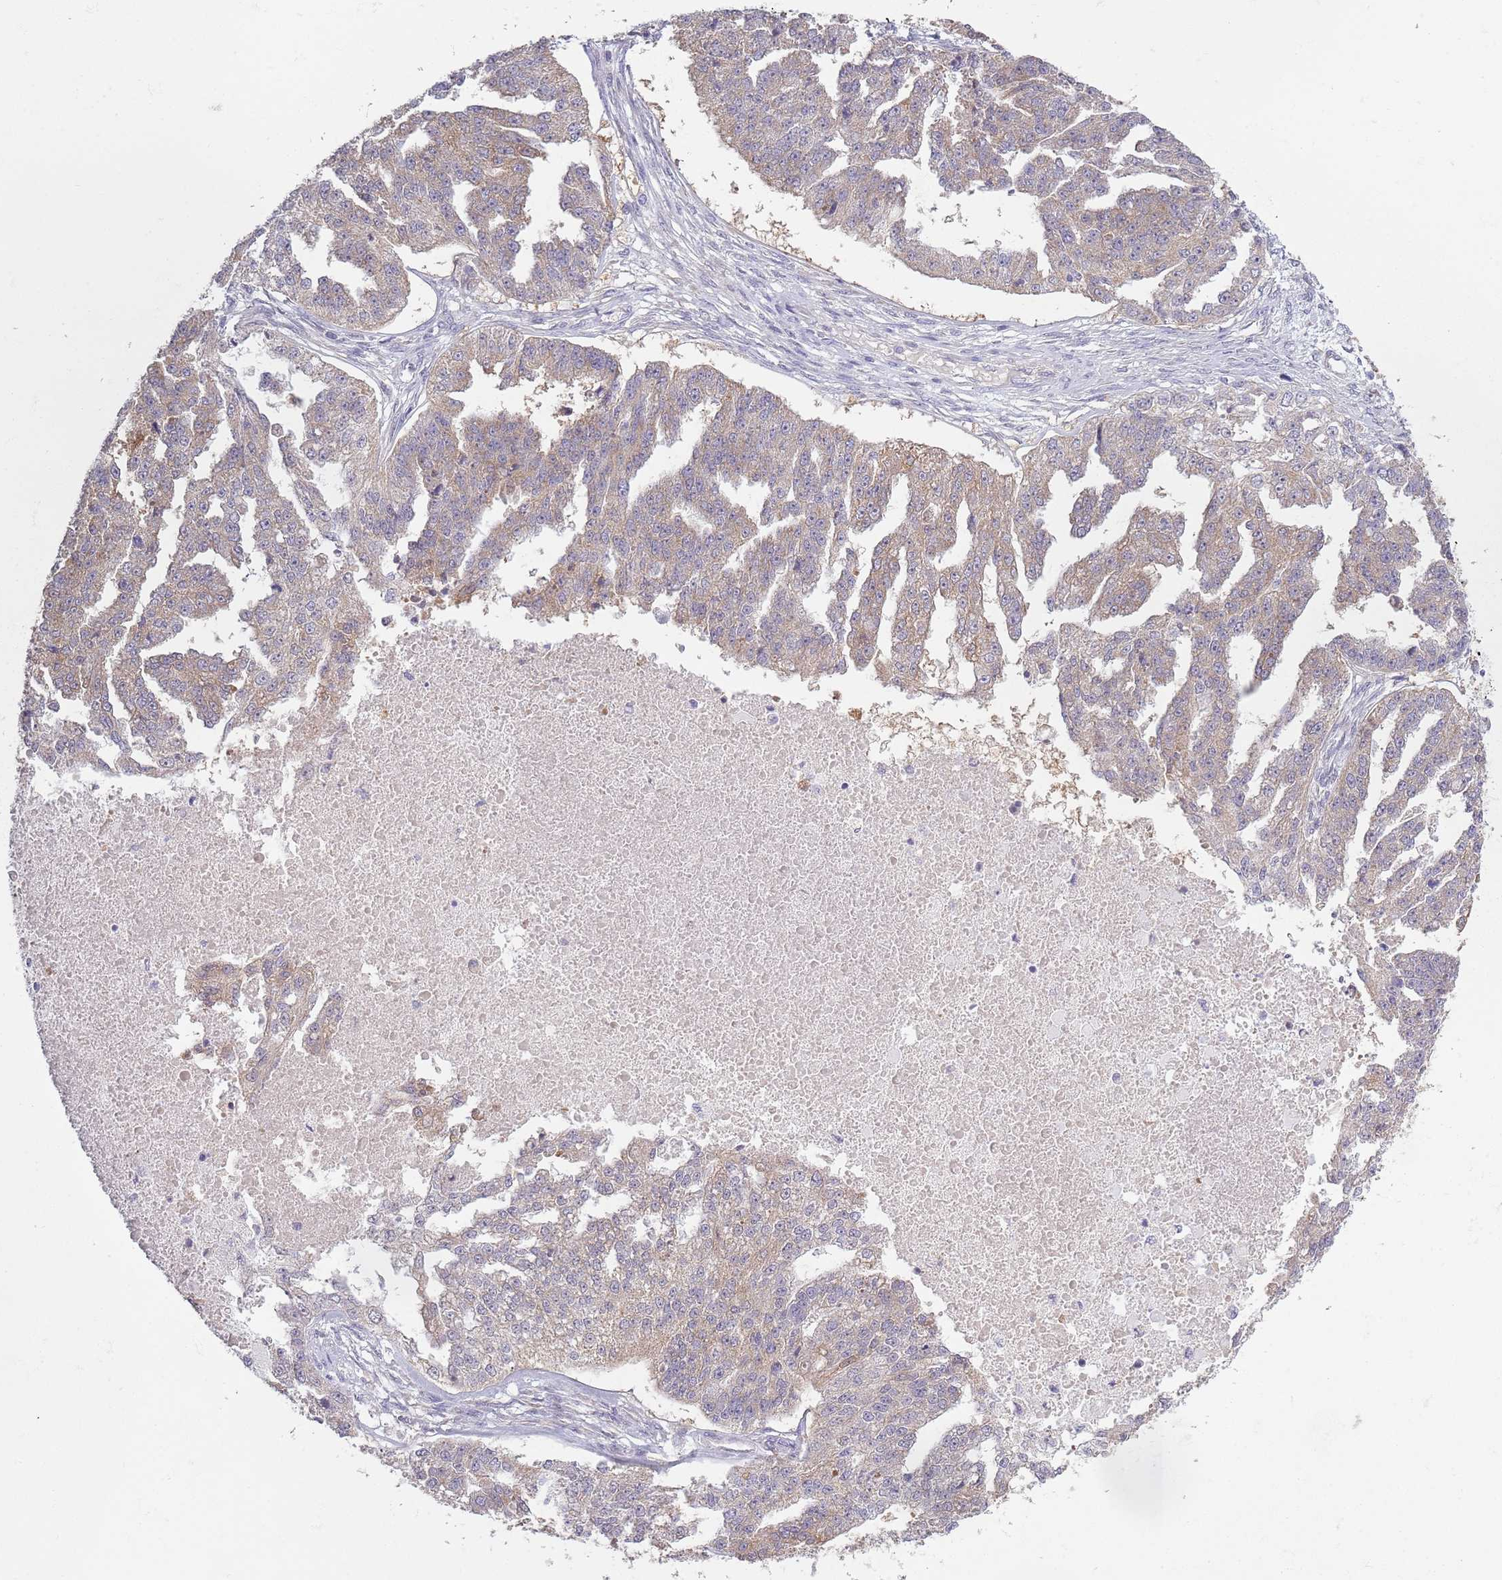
{"staining": {"intensity": "weak", "quantity": "25%-75%", "location": "cytoplasmic/membranous"}, "tissue": "ovarian cancer", "cell_type": "Tumor cells", "image_type": "cancer", "snomed": [{"axis": "morphology", "description": "Cystadenocarcinoma, serous, NOS"}, {"axis": "topography", "description": "Ovary"}], "caption": "DAB immunohistochemical staining of human serous cystadenocarcinoma (ovarian) demonstrates weak cytoplasmic/membranous protein staining in about 25%-75% of tumor cells.", "gene": "COQ5", "patient": {"sex": "female", "age": 58}}